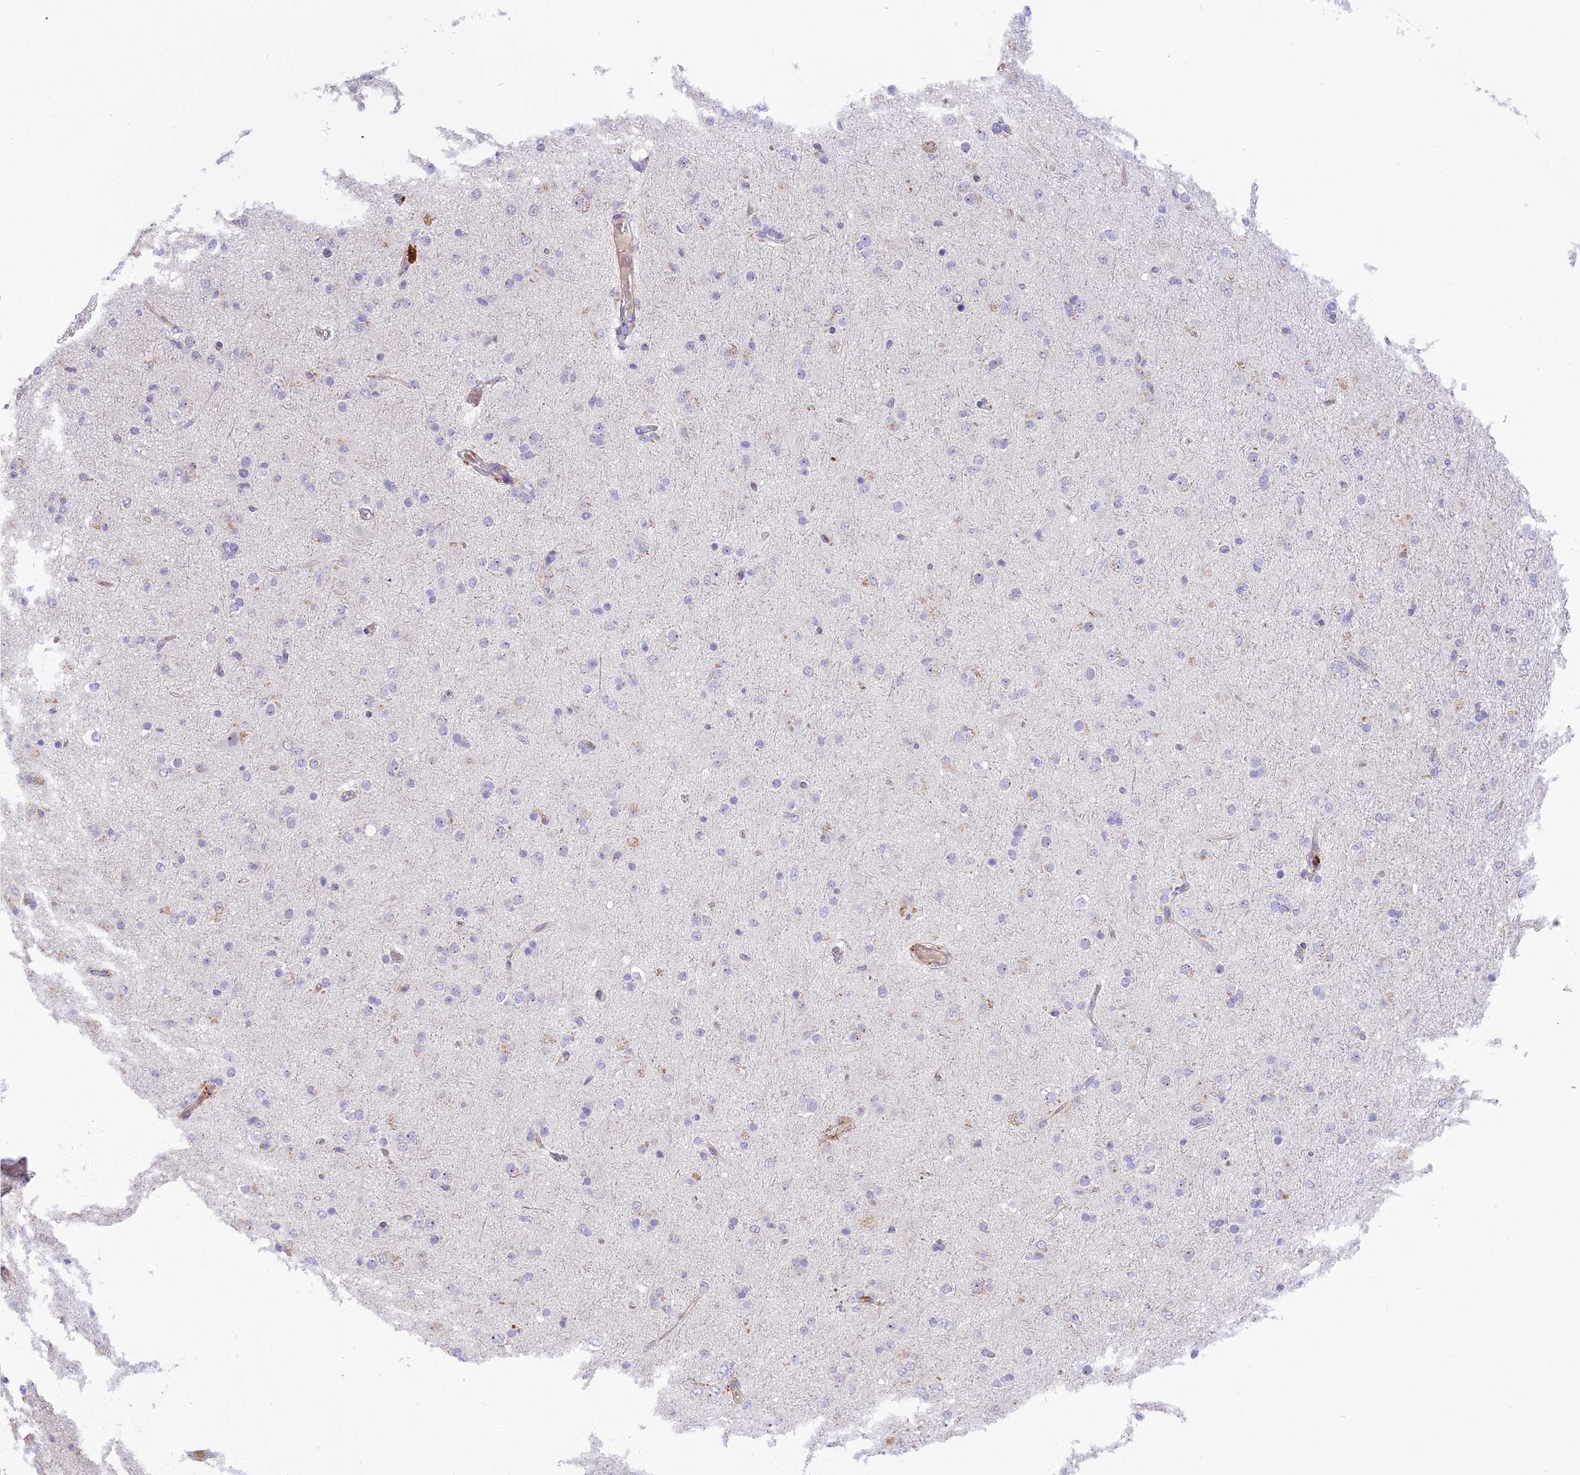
{"staining": {"intensity": "negative", "quantity": "none", "location": "none"}, "tissue": "glioma", "cell_type": "Tumor cells", "image_type": "cancer", "snomed": [{"axis": "morphology", "description": "Glioma, malignant, Low grade"}, {"axis": "topography", "description": "Brain"}], "caption": "This is an immunohistochemistry photomicrograph of human glioma. There is no expression in tumor cells.", "gene": "NOD2", "patient": {"sex": "male", "age": 65}}